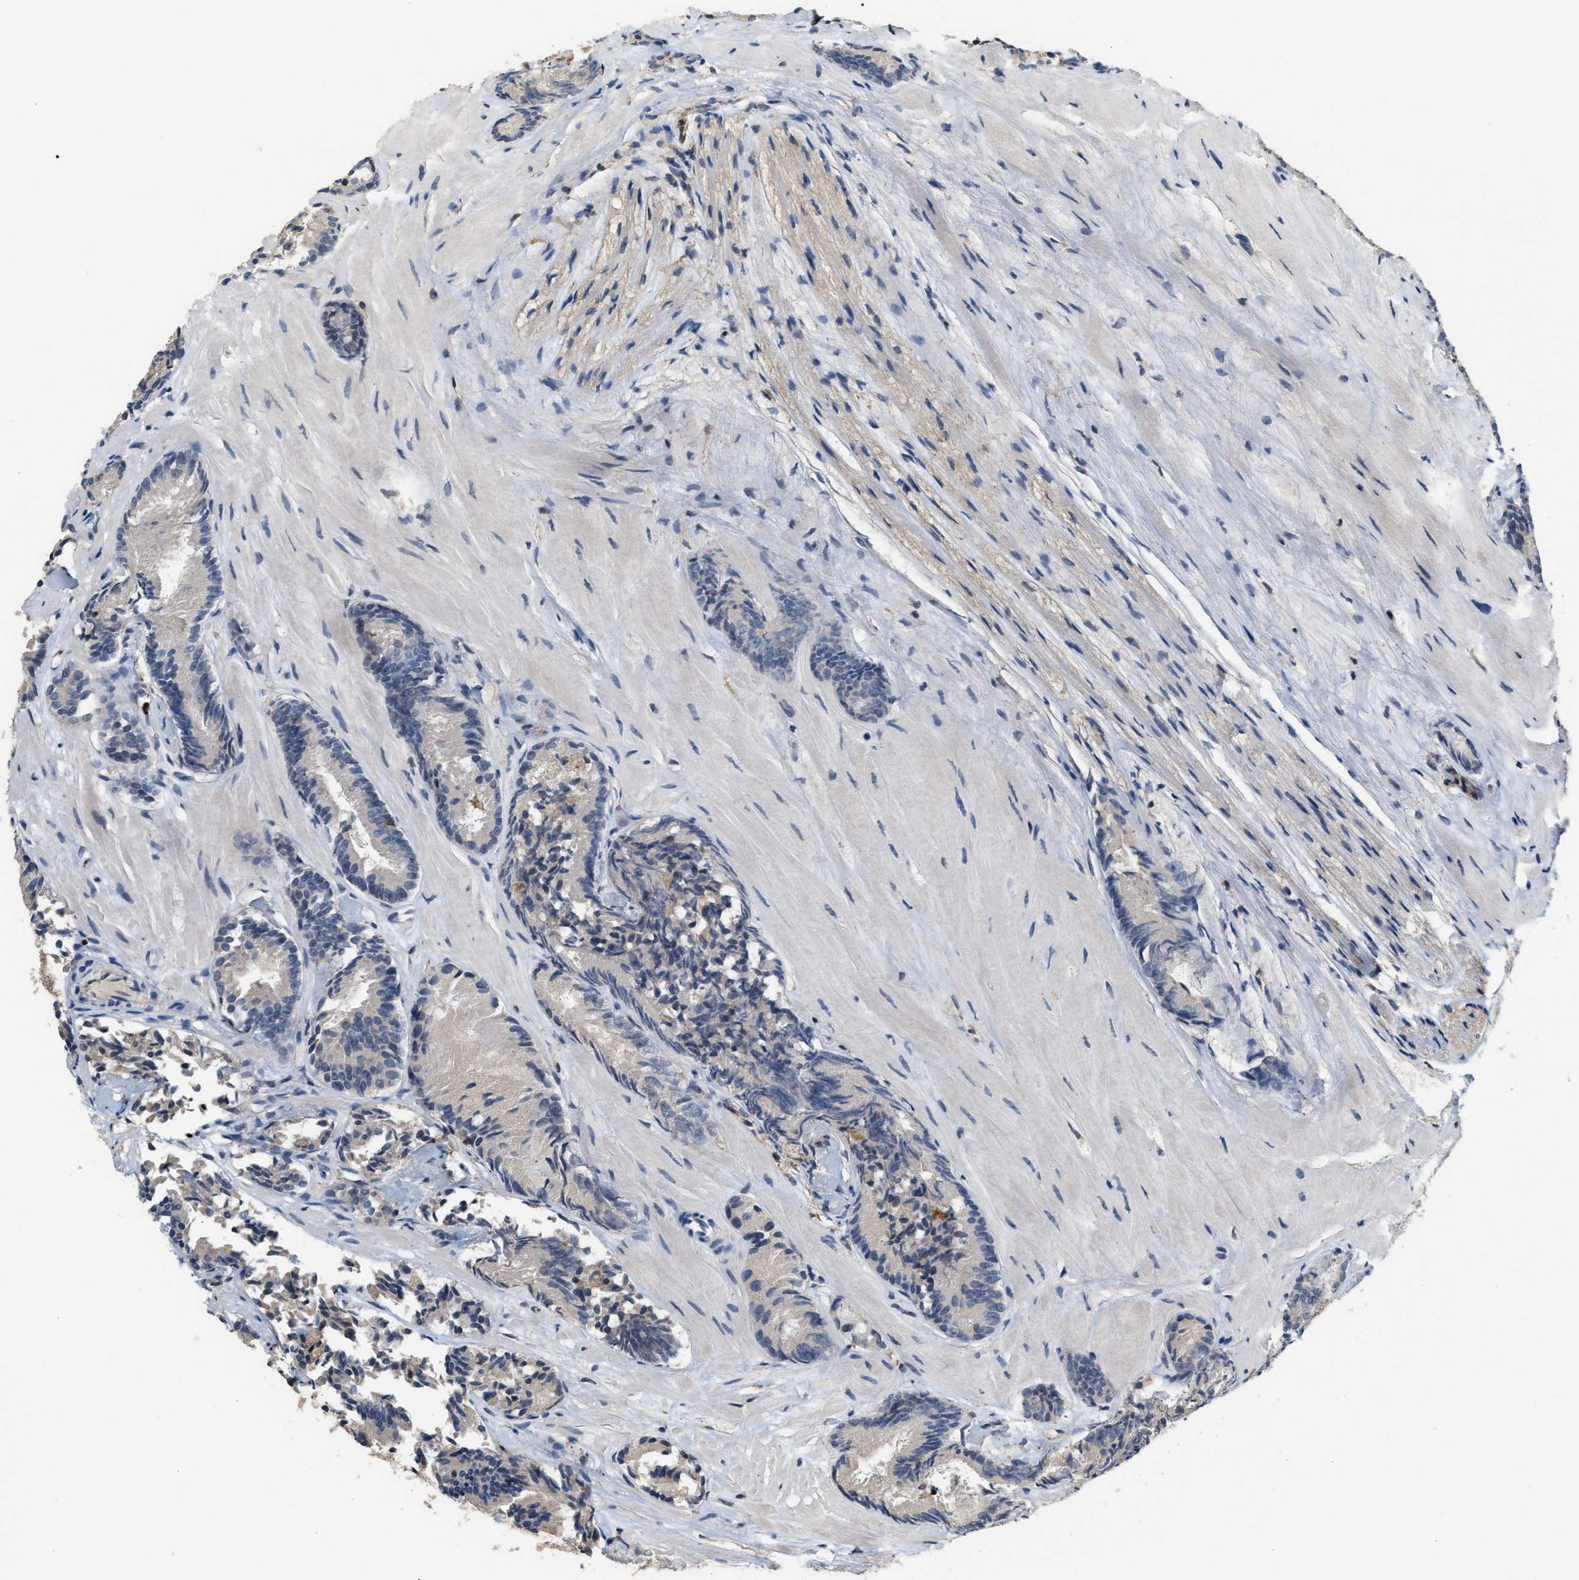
{"staining": {"intensity": "negative", "quantity": "none", "location": "none"}, "tissue": "prostate cancer", "cell_type": "Tumor cells", "image_type": "cancer", "snomed": [{"axis": "morphology", "description": "Adenocarcinoma, Low grade"}, {"axis": "topography", "description": "Prostate"}], "caption": "The photomicrograph displays no significant positivity in tumor cells of adenocarcinoma (low-grade) (prostate).", "gene": "MTPN", "patient": {"sex": "male", "age": 51}}